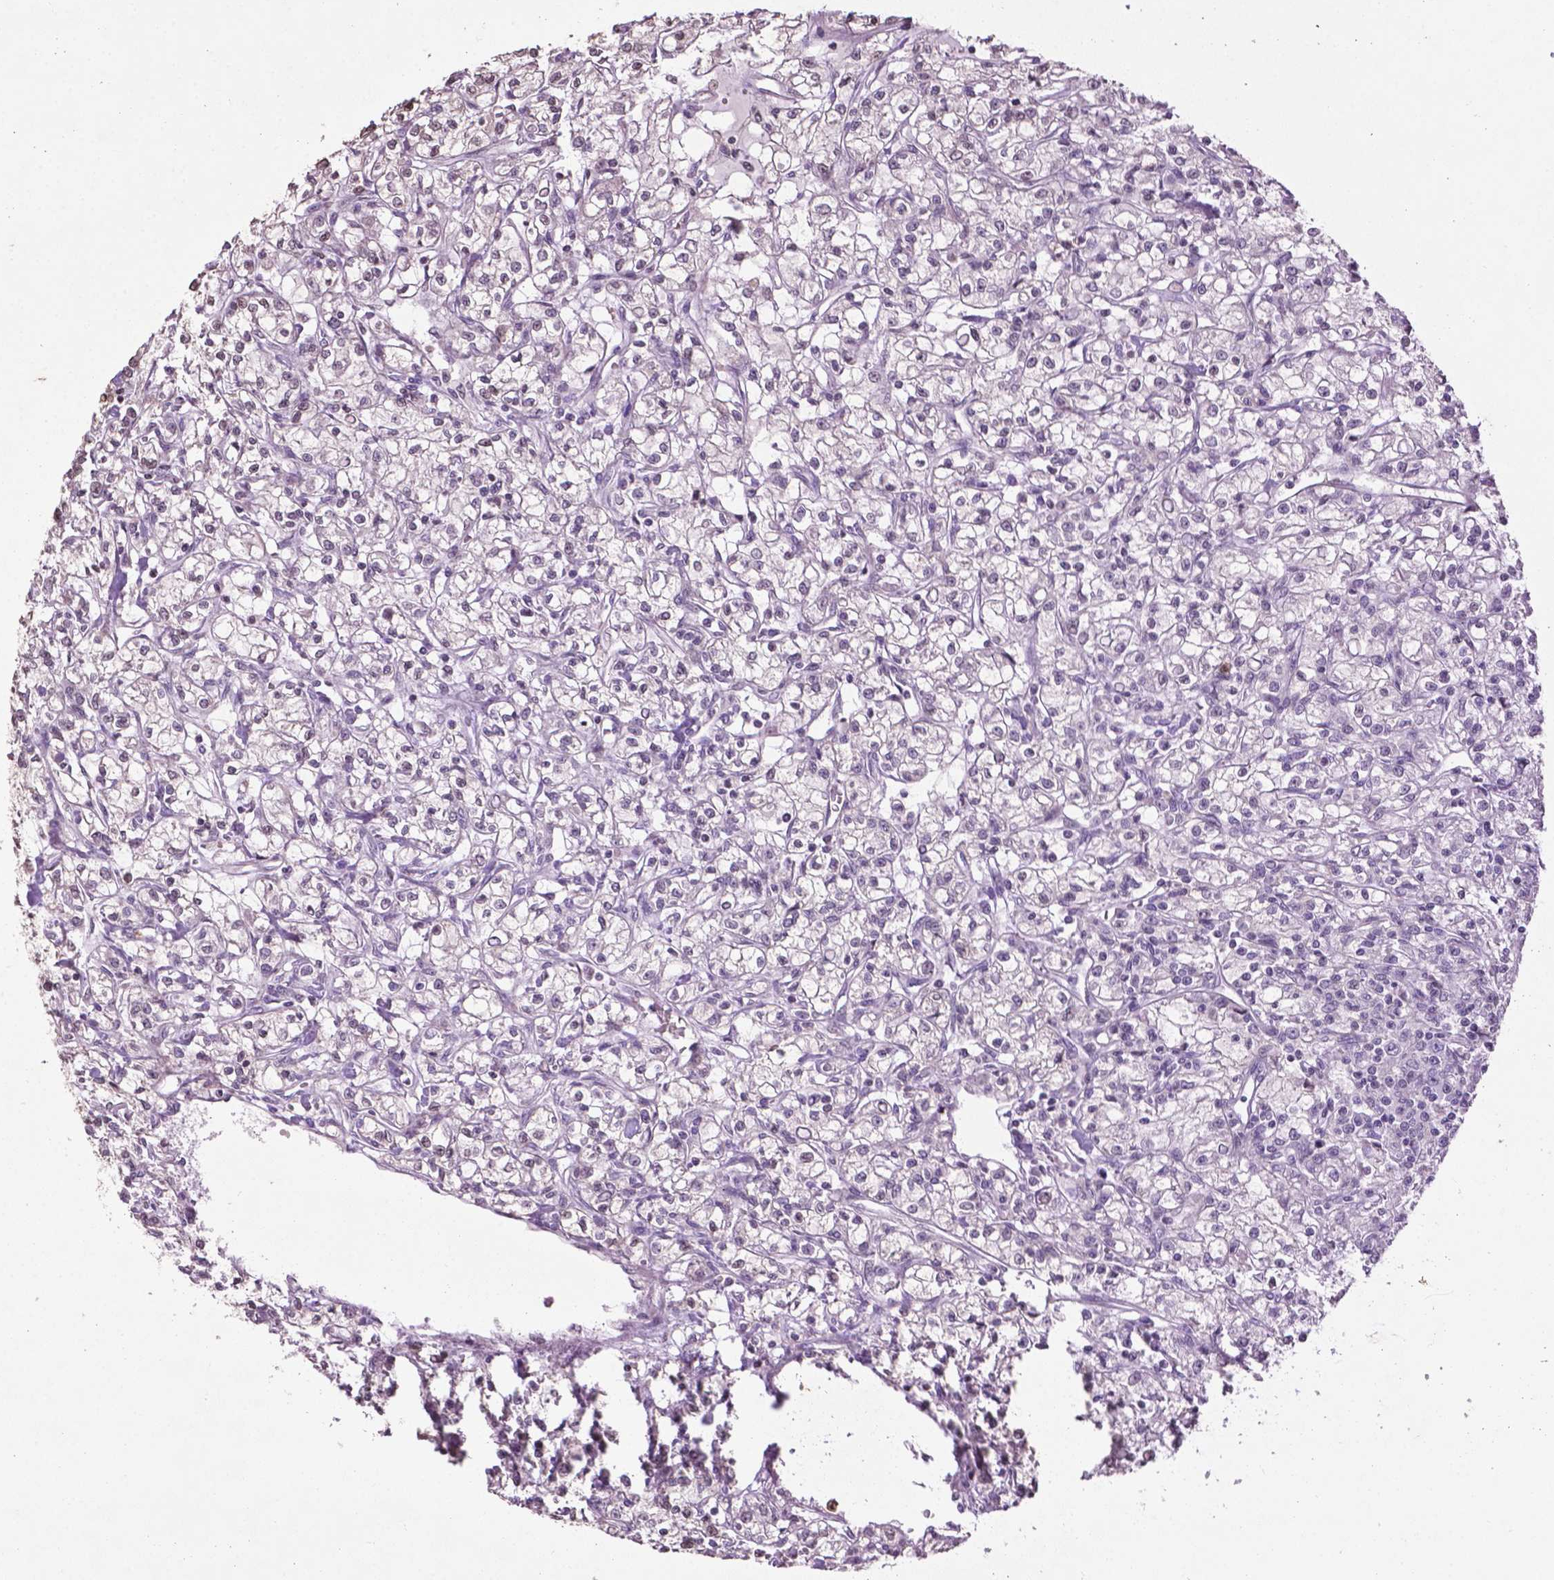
{"staining": {"intensity": "negative", "quantity": "none", "location": "none"}, "tissue": "renal cancer", "cell_type": "Tumor cells", "image_type": "cancer", "snomed": [{"axis": "morphology", "description": "Adenocarcinoma, NOS"}, {"axis": "topography", "description": "Kidney"}], "caption": "An IHC histopathology image of renal cancer (adenocarcinoma) is shown. There is no staining in tumor cells of renal cancer (adenocarcinoma).", "gene": "NTNG2", "patient": {"sex": "female", "age": 59}}